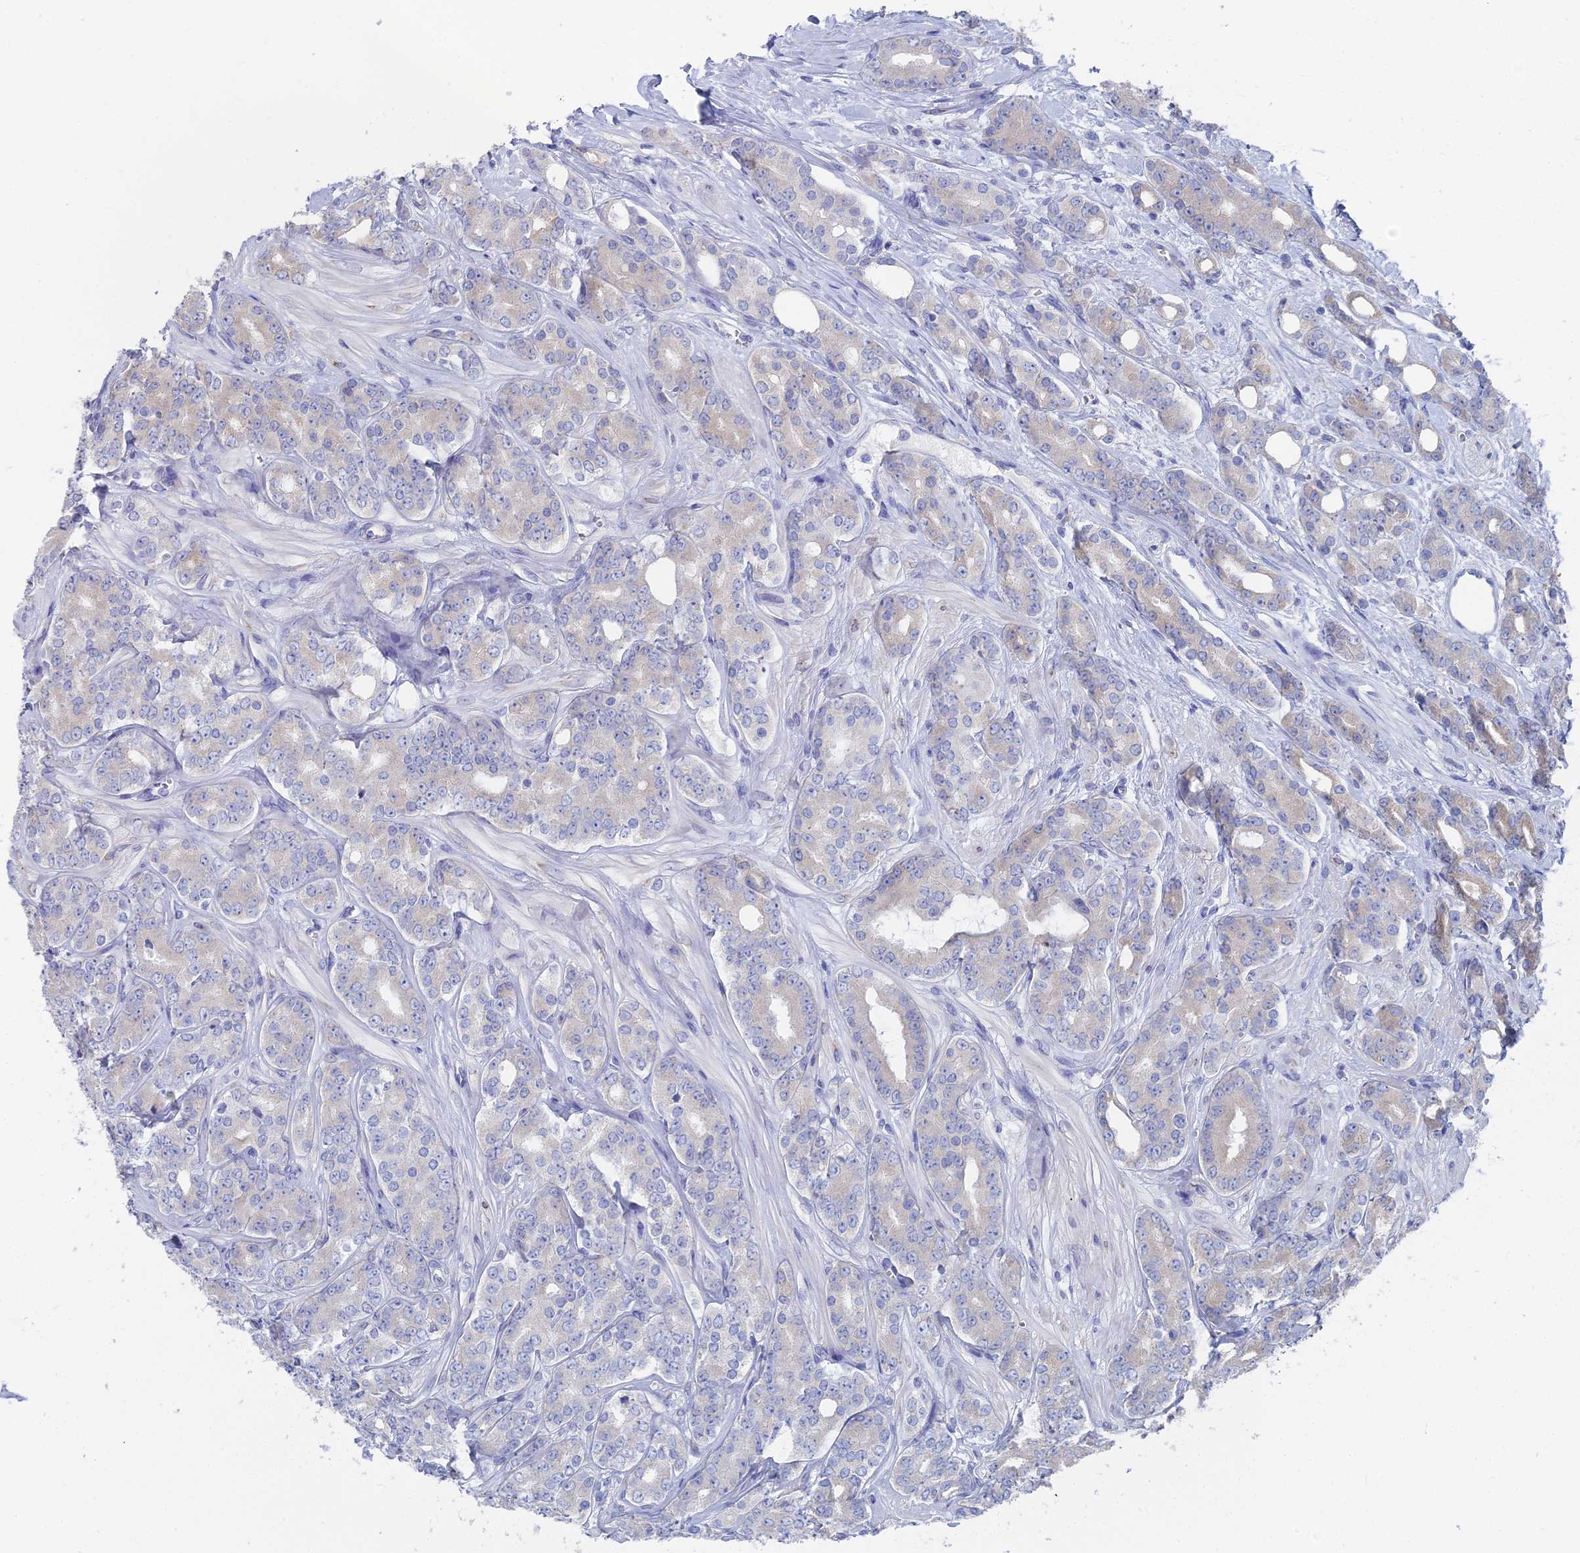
{"staining": {"intensity": "negative", "quantity": "none", "location": "none"}, "tissue": "prostate cancer", "cell_type": "Tumor cells", "image_type": "cancer", "snomed": [{"axis": "morphology", "description": "Adenocarcinoma, High grade"}, {"axis": "topography", "description": "Prostate"}], "caption": "High magnification brightfield microscopy of prostate high-grade adenocarcinoma stained with DAB (3,3'-diaminobenzidine) (brown) and counterstained with hematoxylin (blue): tumor cells show no significant expression.", "gene": "TNNT3", "patient": {"sex": "male", "age": 62}}